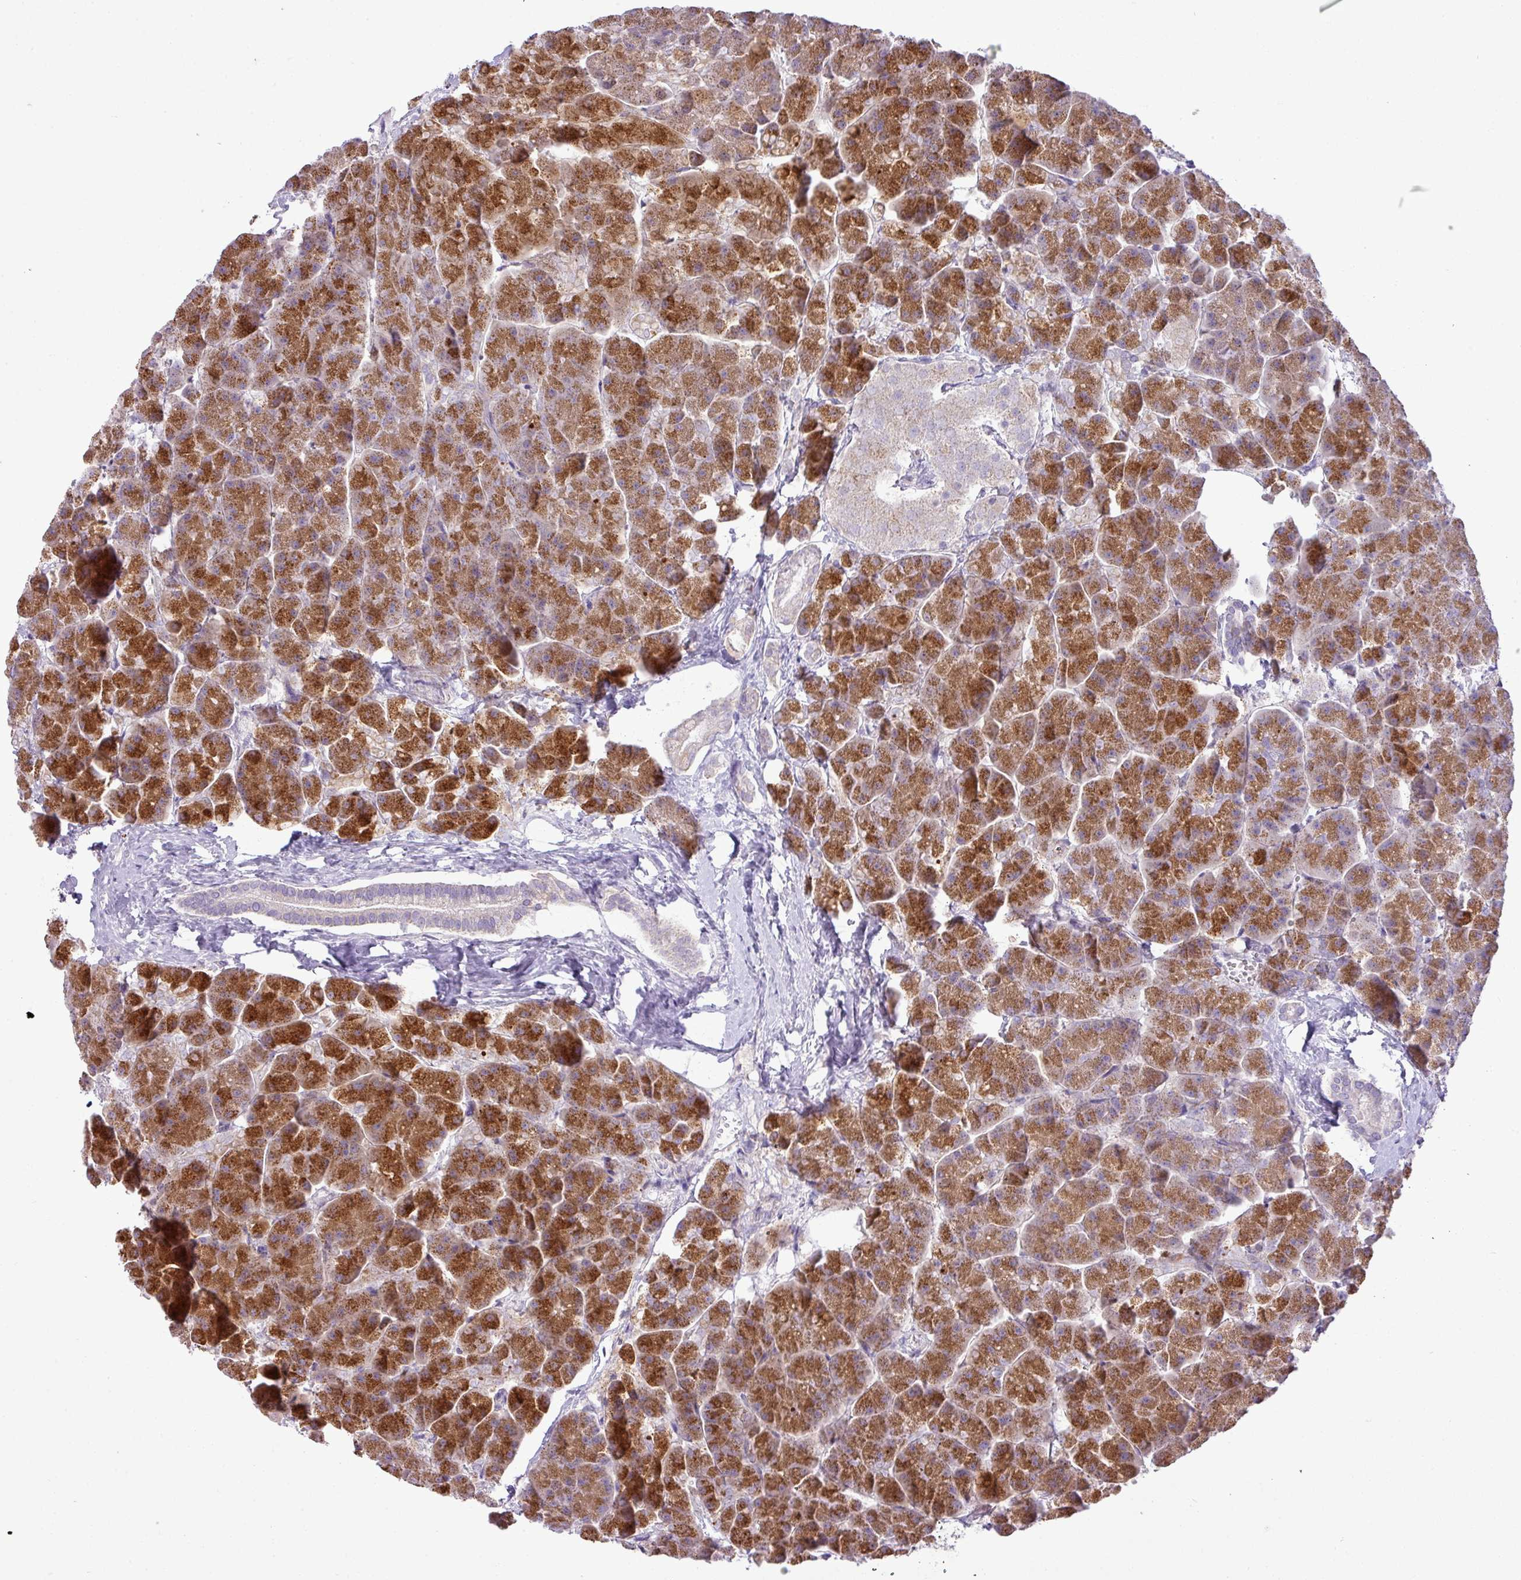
{"staining": {"intensity": "strong", "quantity": ">75%", "location": "cytoplasmic/membranous"}, "tissue": "pancreas", "cell_type": "Exocrine glandular cells", "image_type": "normal", "snomed": [{"axis": "morphology", "description": "Normal tissue, NOS"}, {"axis": "topography", "description": "Pancreas"}, {"axis": "topography", "description": "Peripheral nerve tissue"}], "caption": "High-magnification brightfield microscopy of unremarkable pancreas stained with DAB (brown) and counterstained with hematoxylin (blue). exocrine glandular cells exhibit strong cytoplasmic/membranous staining is present in about>75% of cells. (Brightfield microscopy of DAB IHC at high magnification).", "gene": "ZNF81", "patient": {"sex": "male", "age": 54}}